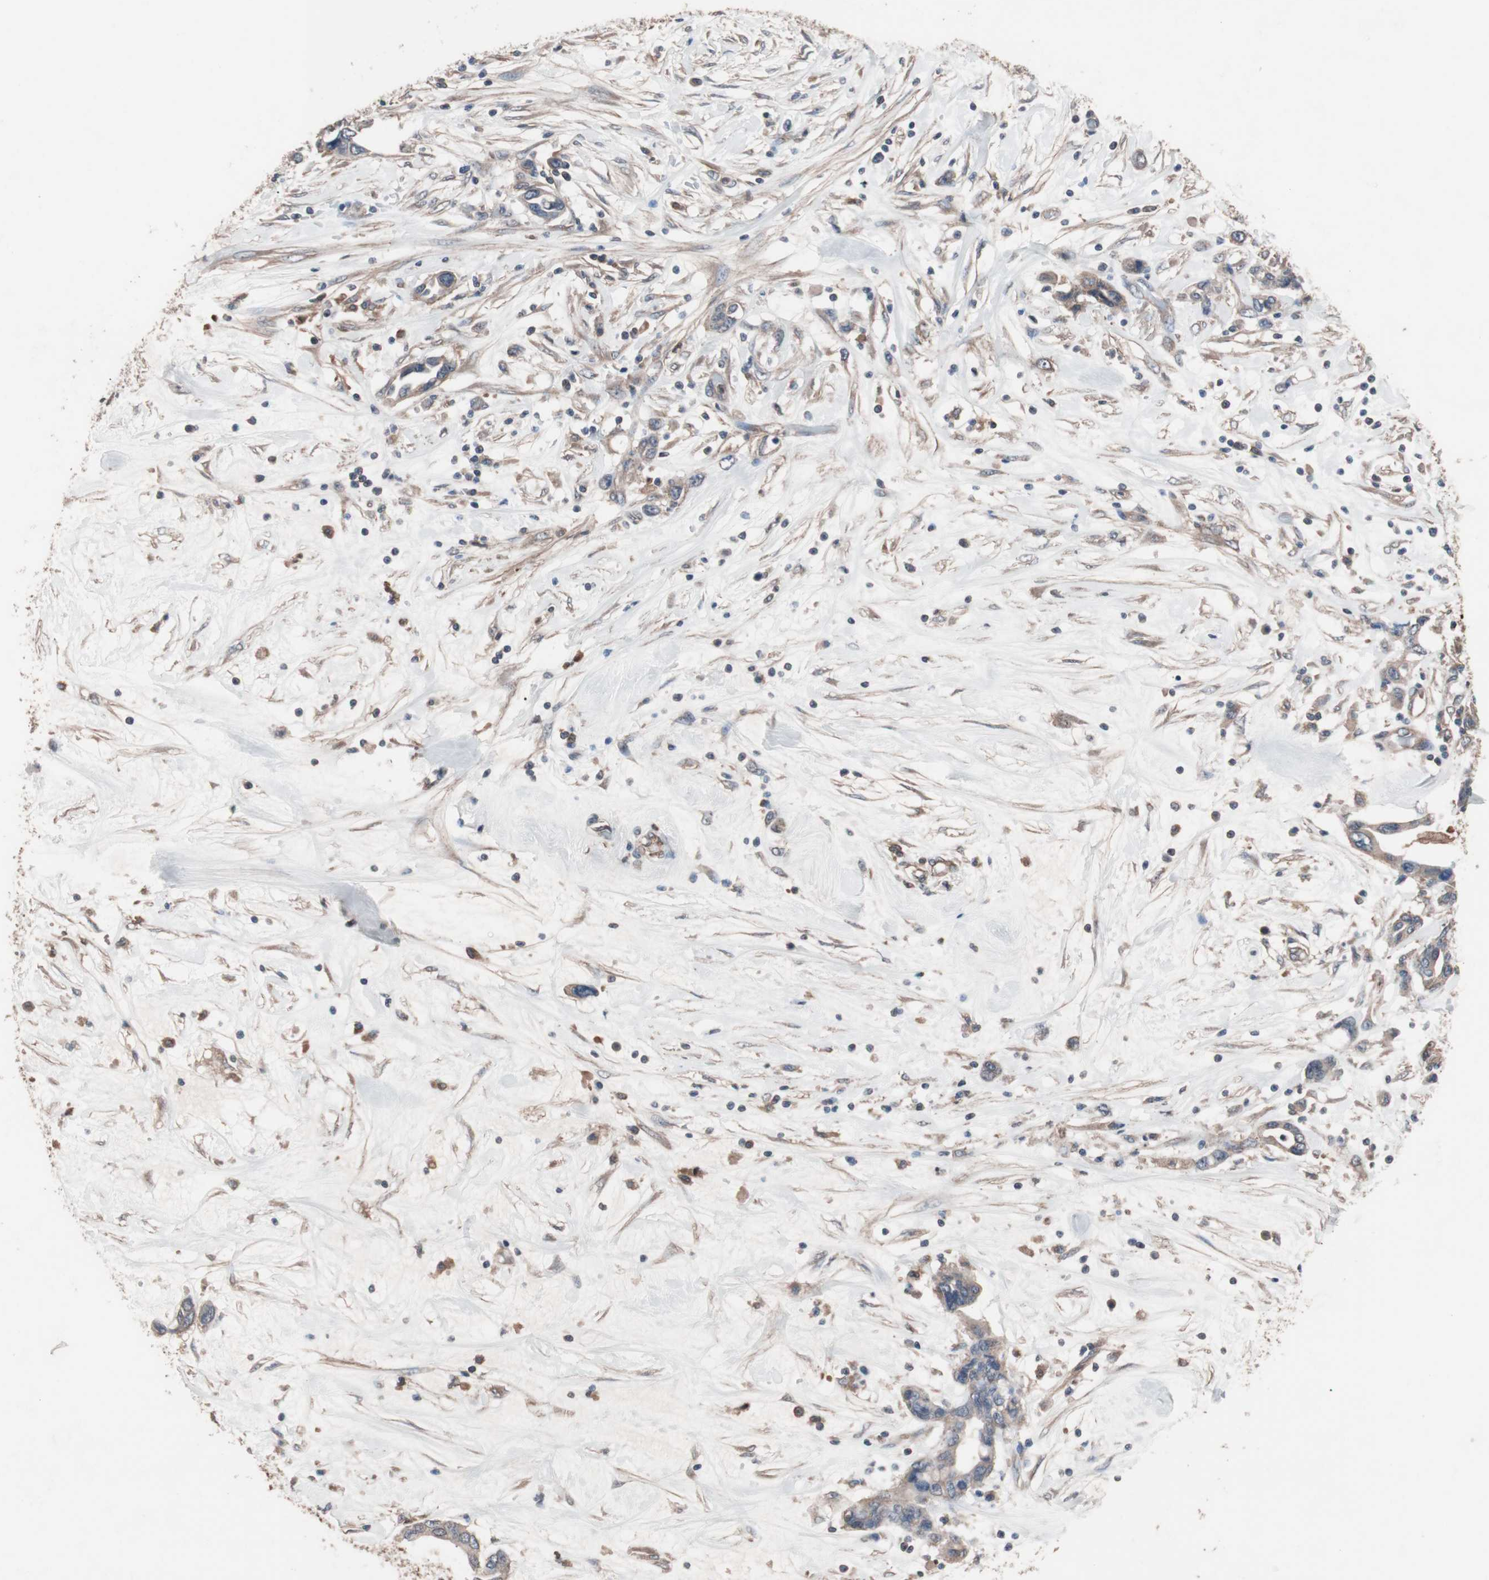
{"staining": {"intensity": "weak", "quantity": "<25%", "location": "cytoplasmic/membranous"}, "tissue": "pancreatic cancer", "cell_type": "Tumor cells", "image_type": "cancer", "snomed": [{"axis": "morphology", "description": "Adenocarcinoma, NOS"}, {"axis": "topography", "description": "Pancreas"}], "caption": "Image shows no significant protein expression in tumor cells of adenocarcinoma (pancreatic).", "gene": "ATG7", "patient": {"sex": "female", "age": 57}}